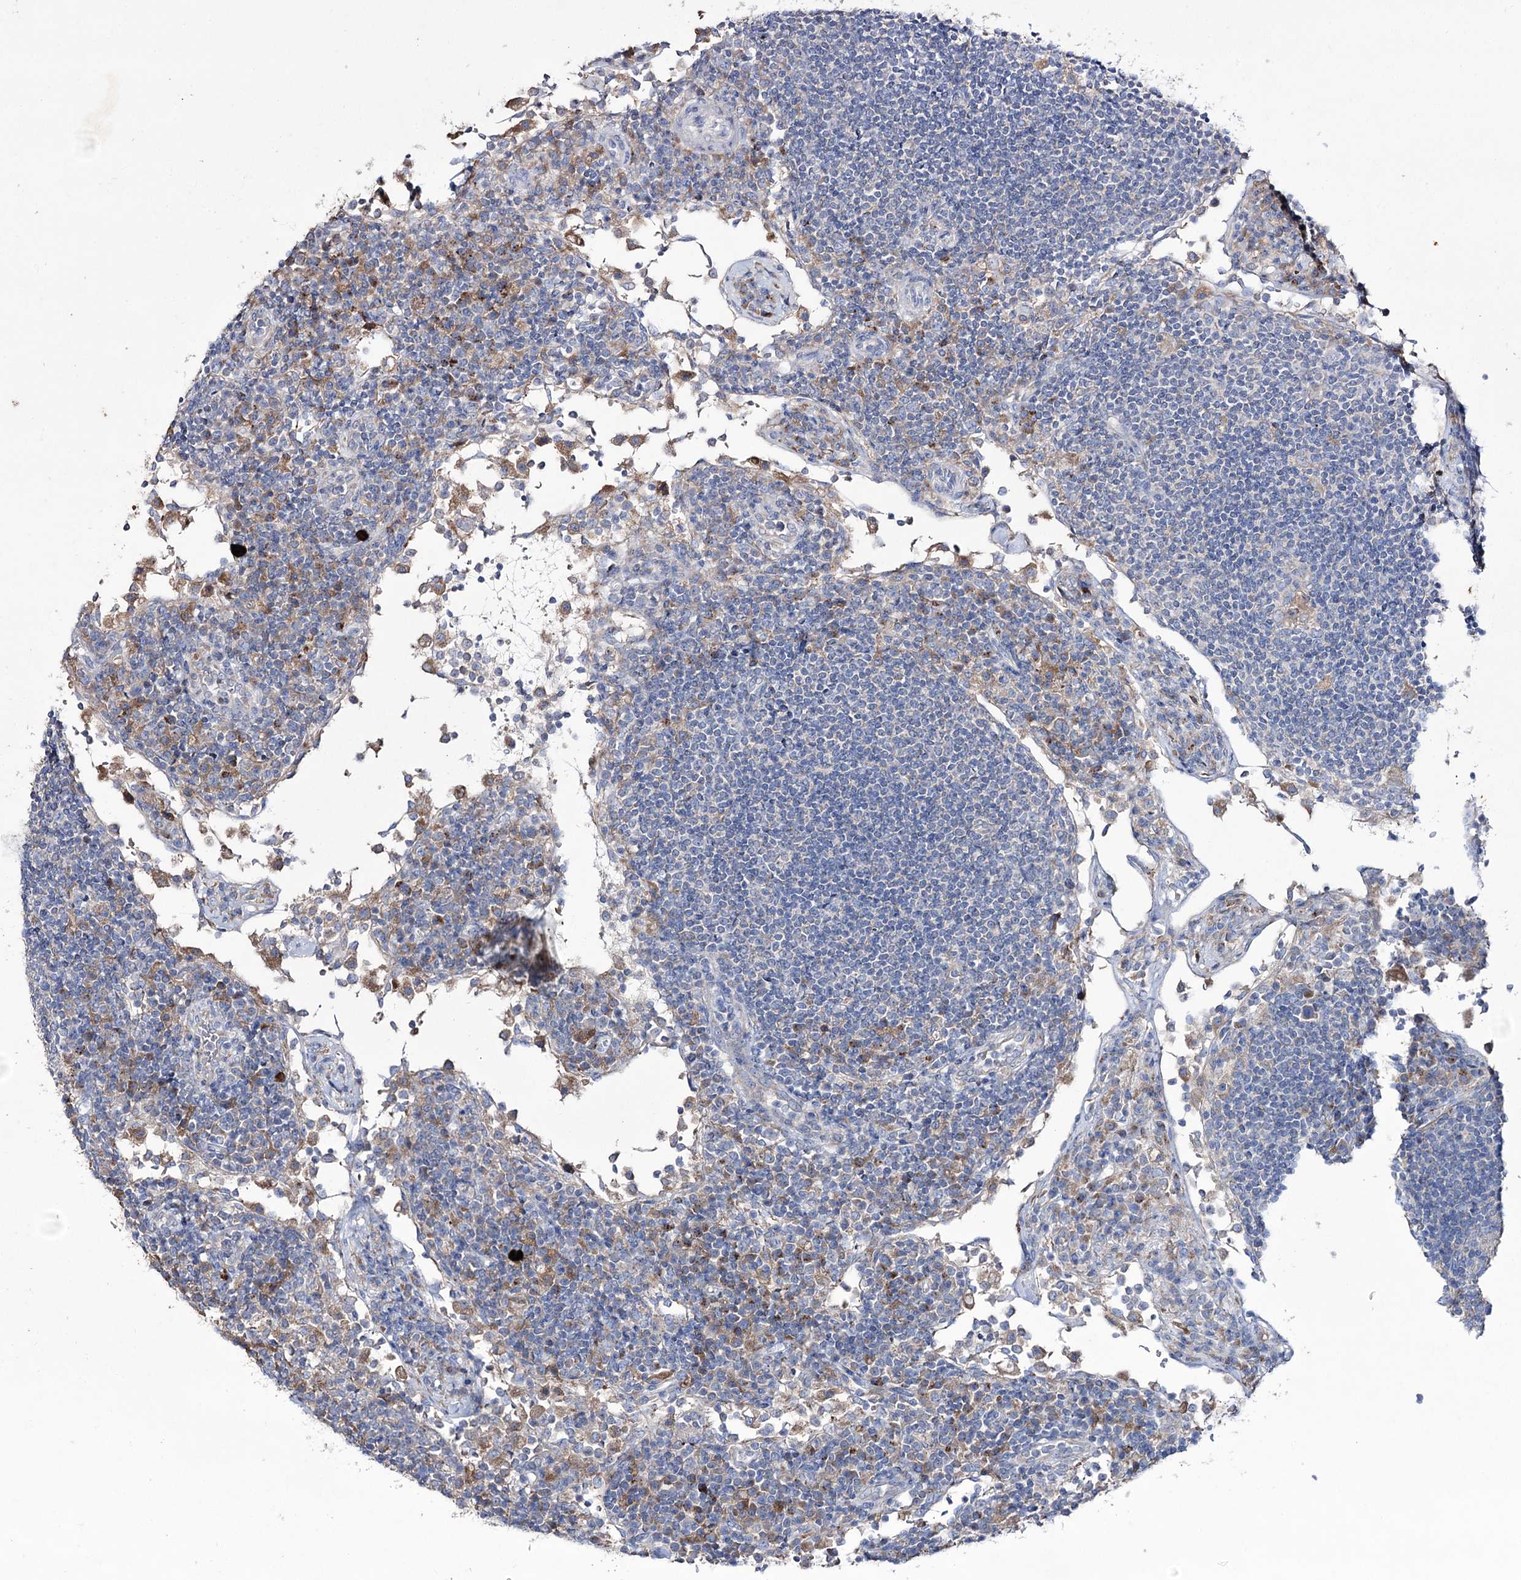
{"staining": {"intensity": "negative", "quantity": "none", "location": "none"}, "tissue": "lymph node", "cell_type": "Germinal center cells", "image_type": "normal", "snomed": [{"axis": "morphology", "description": "Normal tissue, NOS"}, {"axis": "topography", "description": "Lymph node"}], "caption": "Human lymph node stained for a protein using IHC reveals no staining in germinal center cells.", "gene": "NAGLU", "patient": {"sex": "female", "age": 53}}